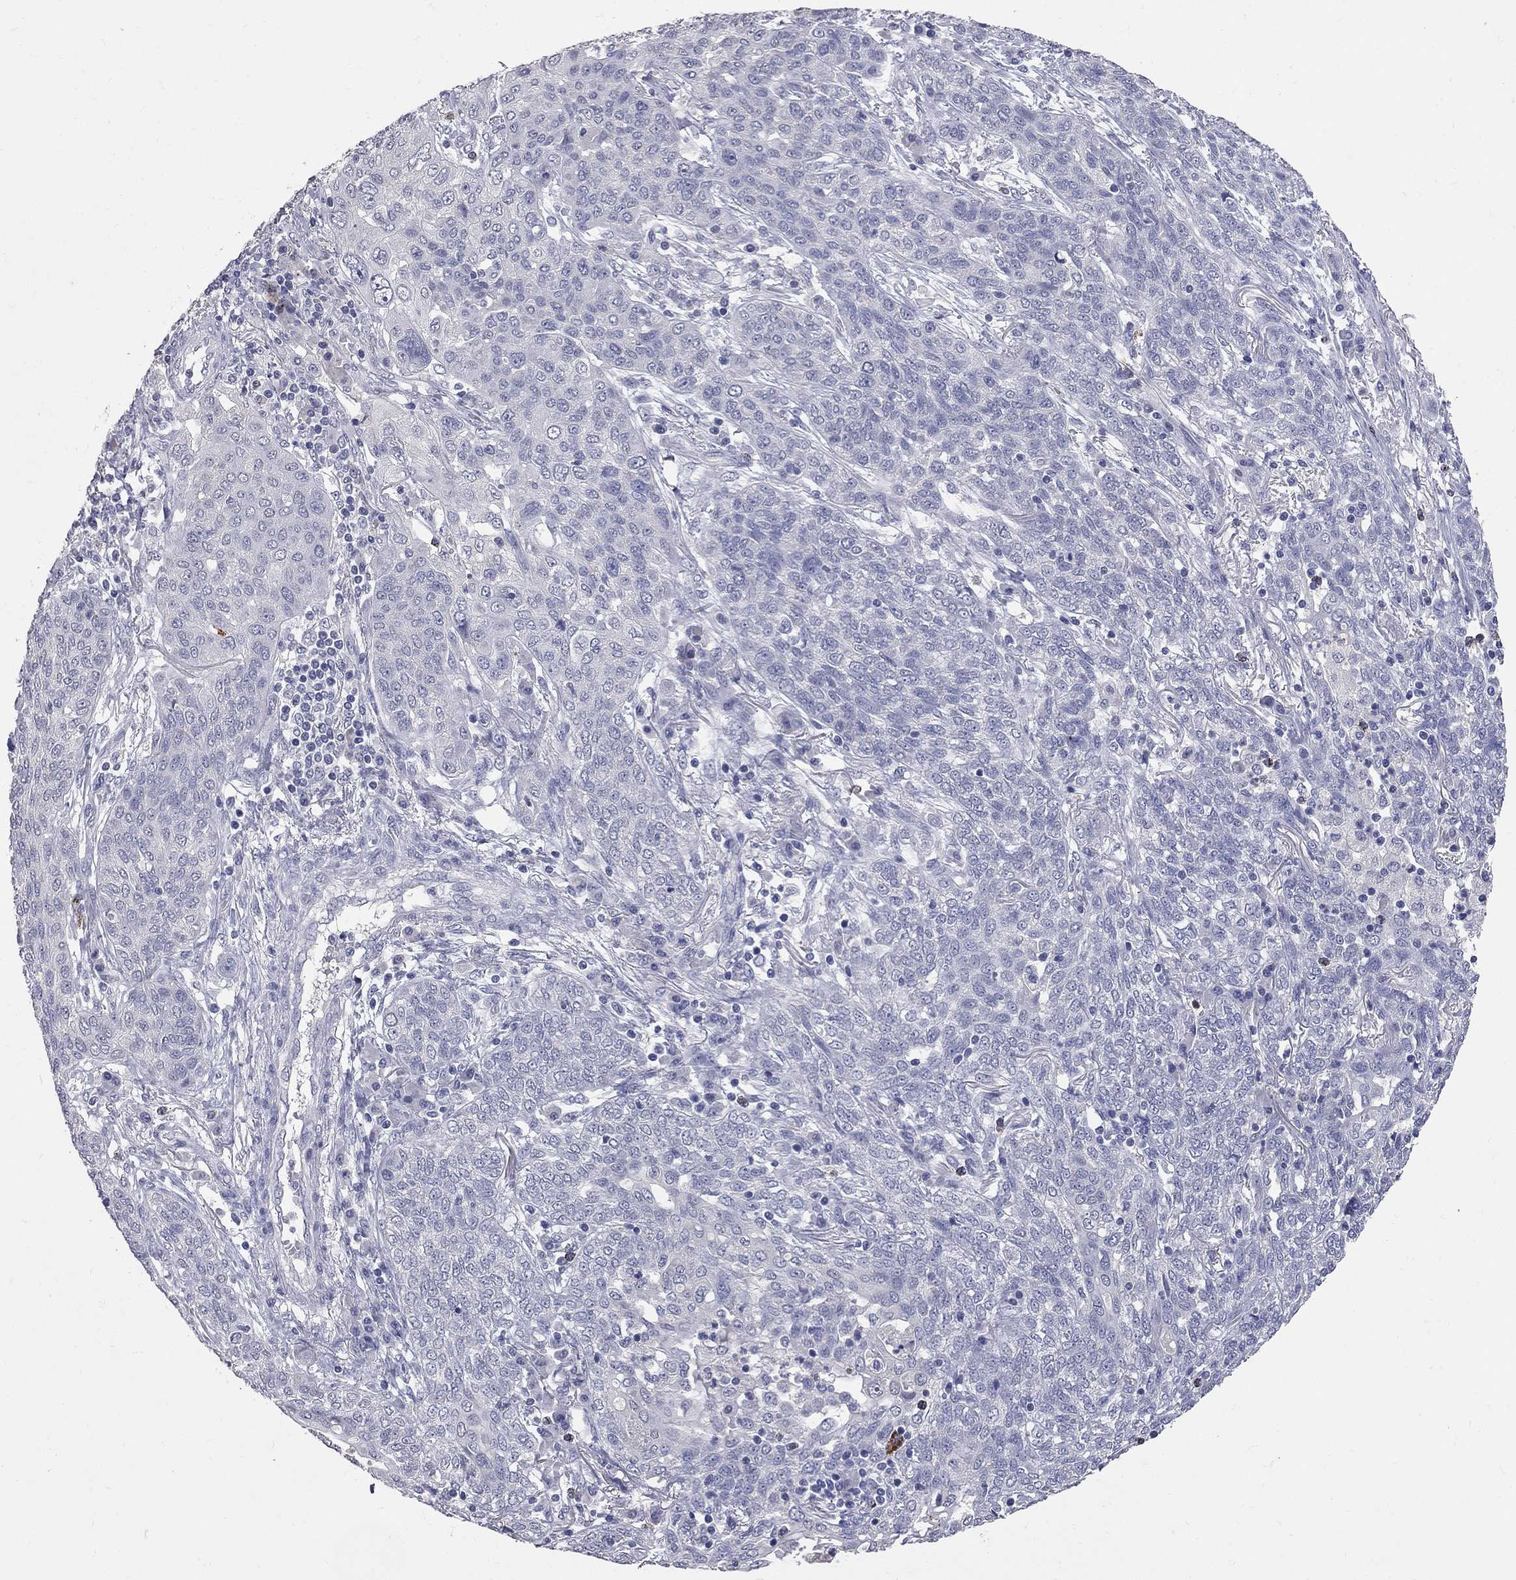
{"staining": {"intensity": "negative", "quantity": "none", "location": "none"}, "tissue": "lung cancer", "cell_type": "Tumor cells", "image_type": "cancer", "snomed": [{"axis": "morphology", "description": "Squamous cell carcinoma, NOS"}, {"axis": "topography", "description": "Lung"}], "caption": "A high-resolution image shows immunohistochemistry (IHC) staining of lung cancer (squamous cell carcinoma), which exhibits no significant positivity in tumor cells. (DAB immunohistochemistry, high magnification).", "gene": "NOS2", "patient": {"sex": "female", "age": 70}}